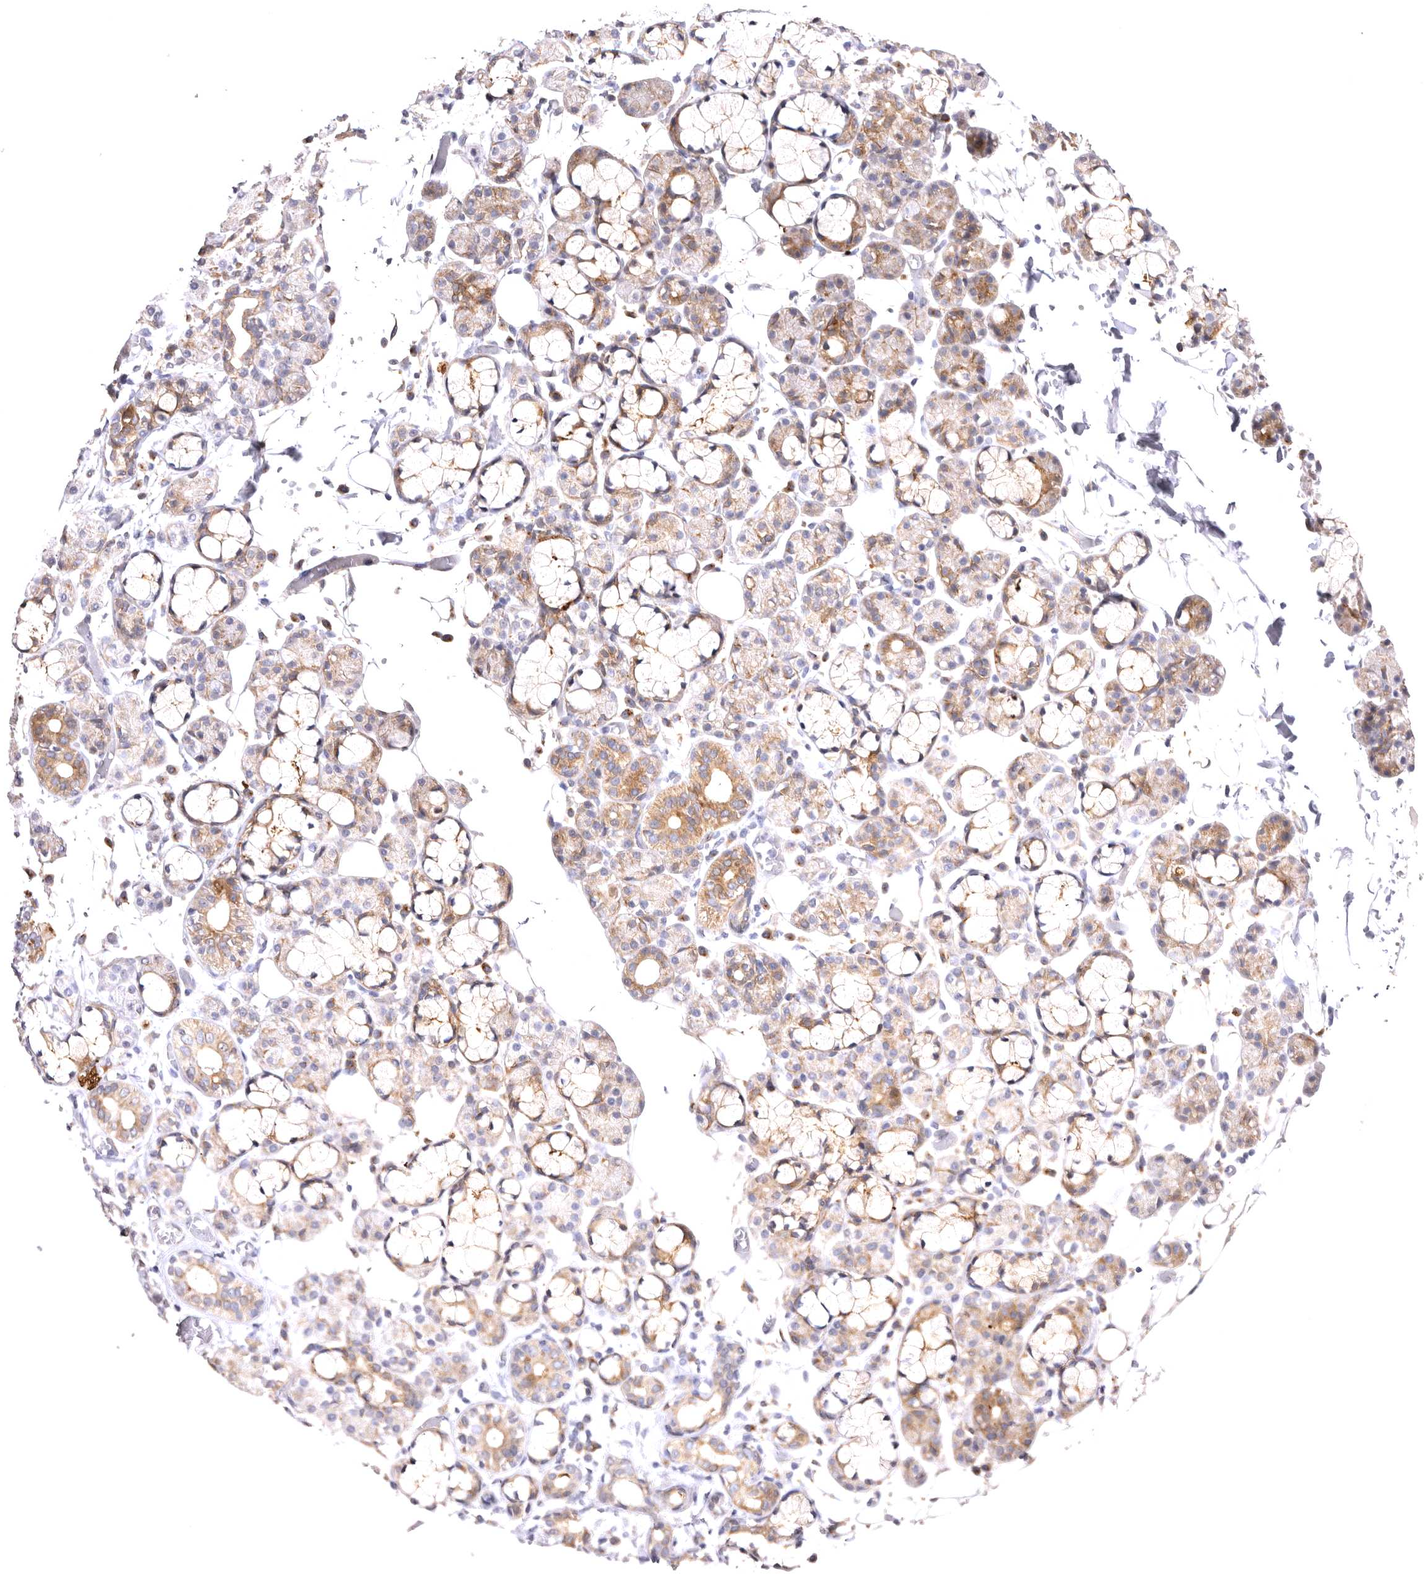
{"staining": {"intensity": "moderate", "quantity": "<25%", "location": "cytoplasmic/membranous"}, "tissue": "salivary gland", "cell_type": "Glandular cells", "image_type": "normal", "snomed": [{"axis": "morphology", "description": "Normal tissue, NOS"}, {"axis": "topography", "description": "Salivary gland"}], "caption": "A low amount of moderate cytoplasmic/membranous expression is identified in approximately <25% of glandular cells in benign salivary gland.", "gene": "VPS45", "patient": {"sex": "male", "age": 63}}